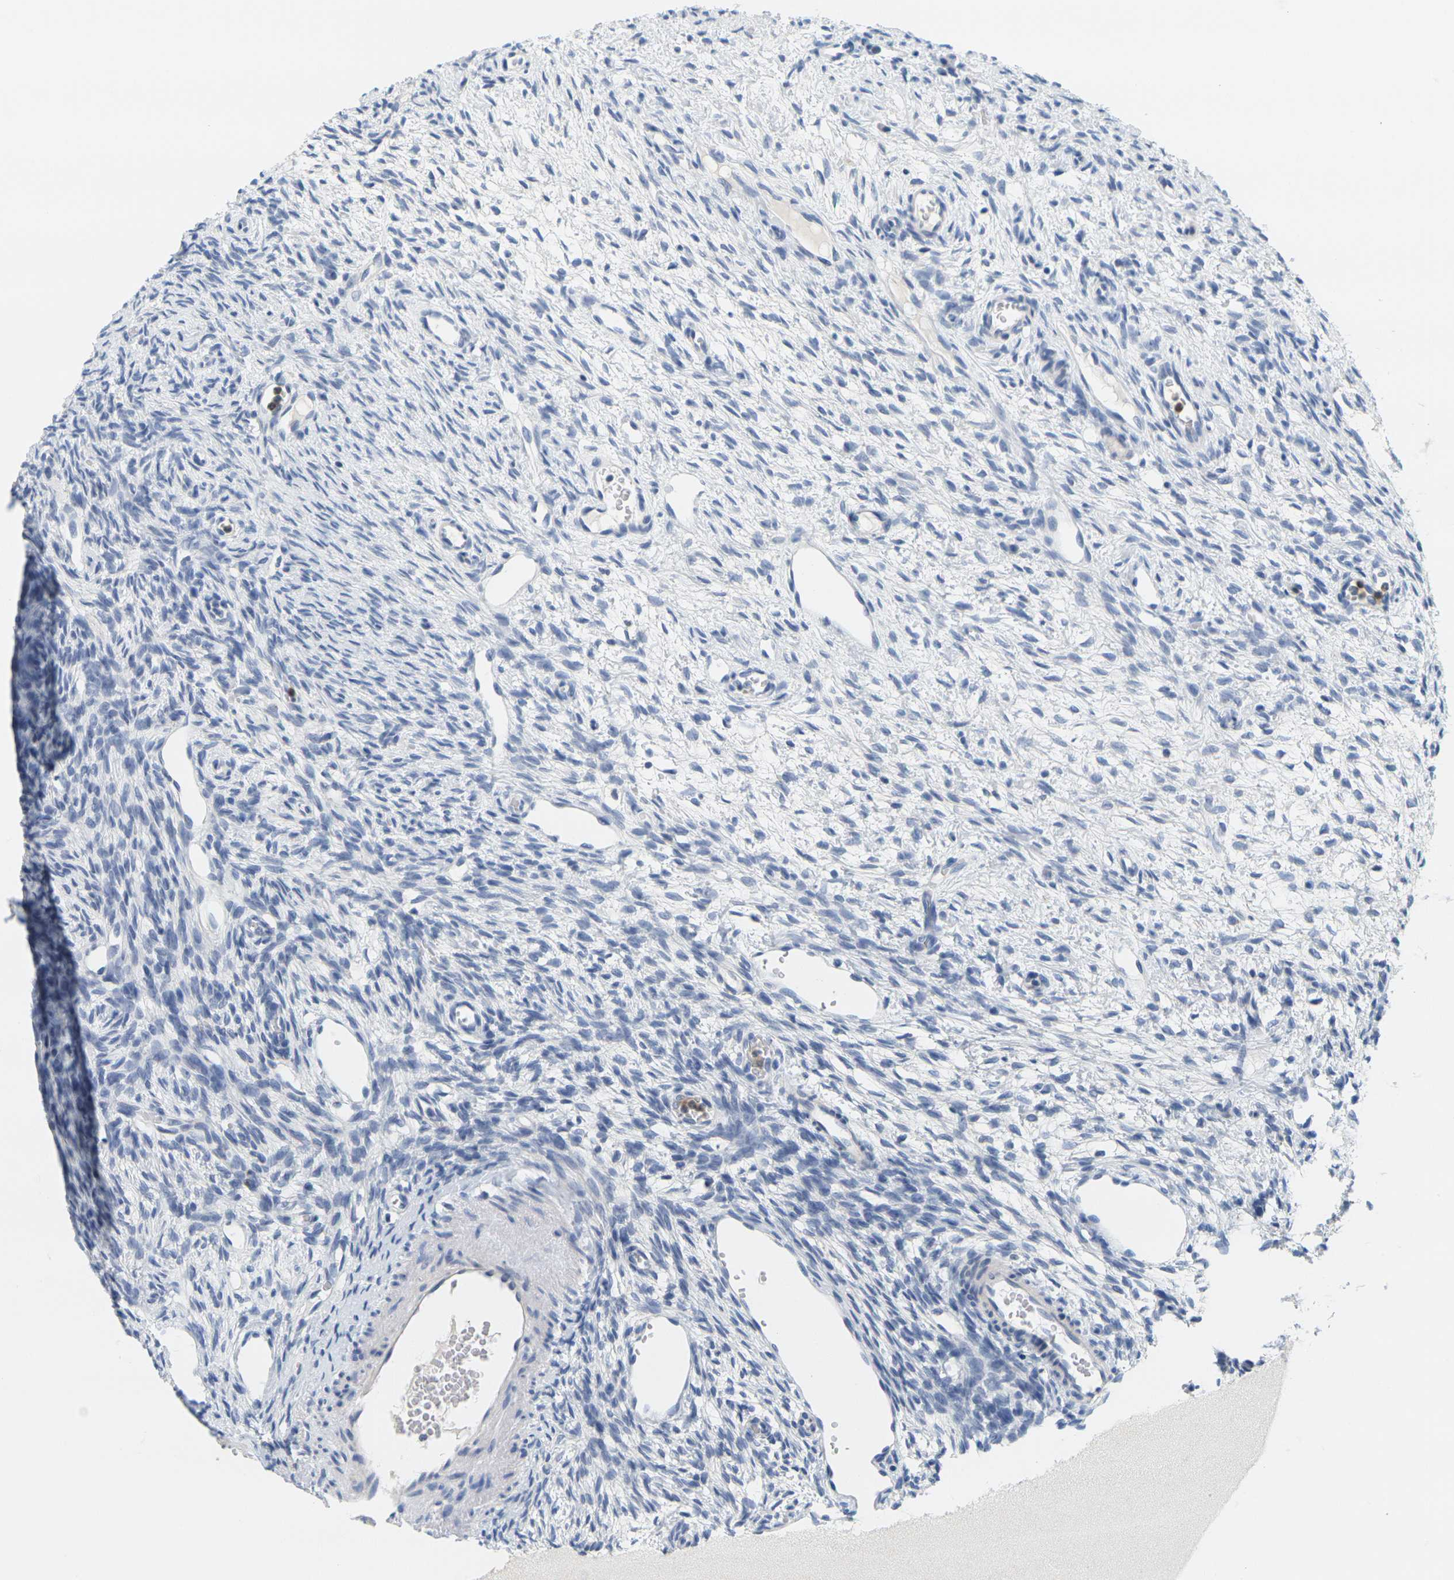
{"staining": {"intensity": "negative", "quantity": "none", "location": "none"}, "tissue": "ovary", "cell_type": "Ovarian stroma cells", "image_type": "normal", "snomed": [{"axis": "morphology", "description": "Normal tissue, NOS"}, {"axis": "topography", "description": "Ovary"}], "caption": "Immunohistochemistry (IHC) micrograph of normal ovary stained for a protein (brown), which displays no positivity in ovarian stroma cells. Nuclei are stained in blue.", "gene": "KLK5", "patient": {"sex": "female", "age": 33}}